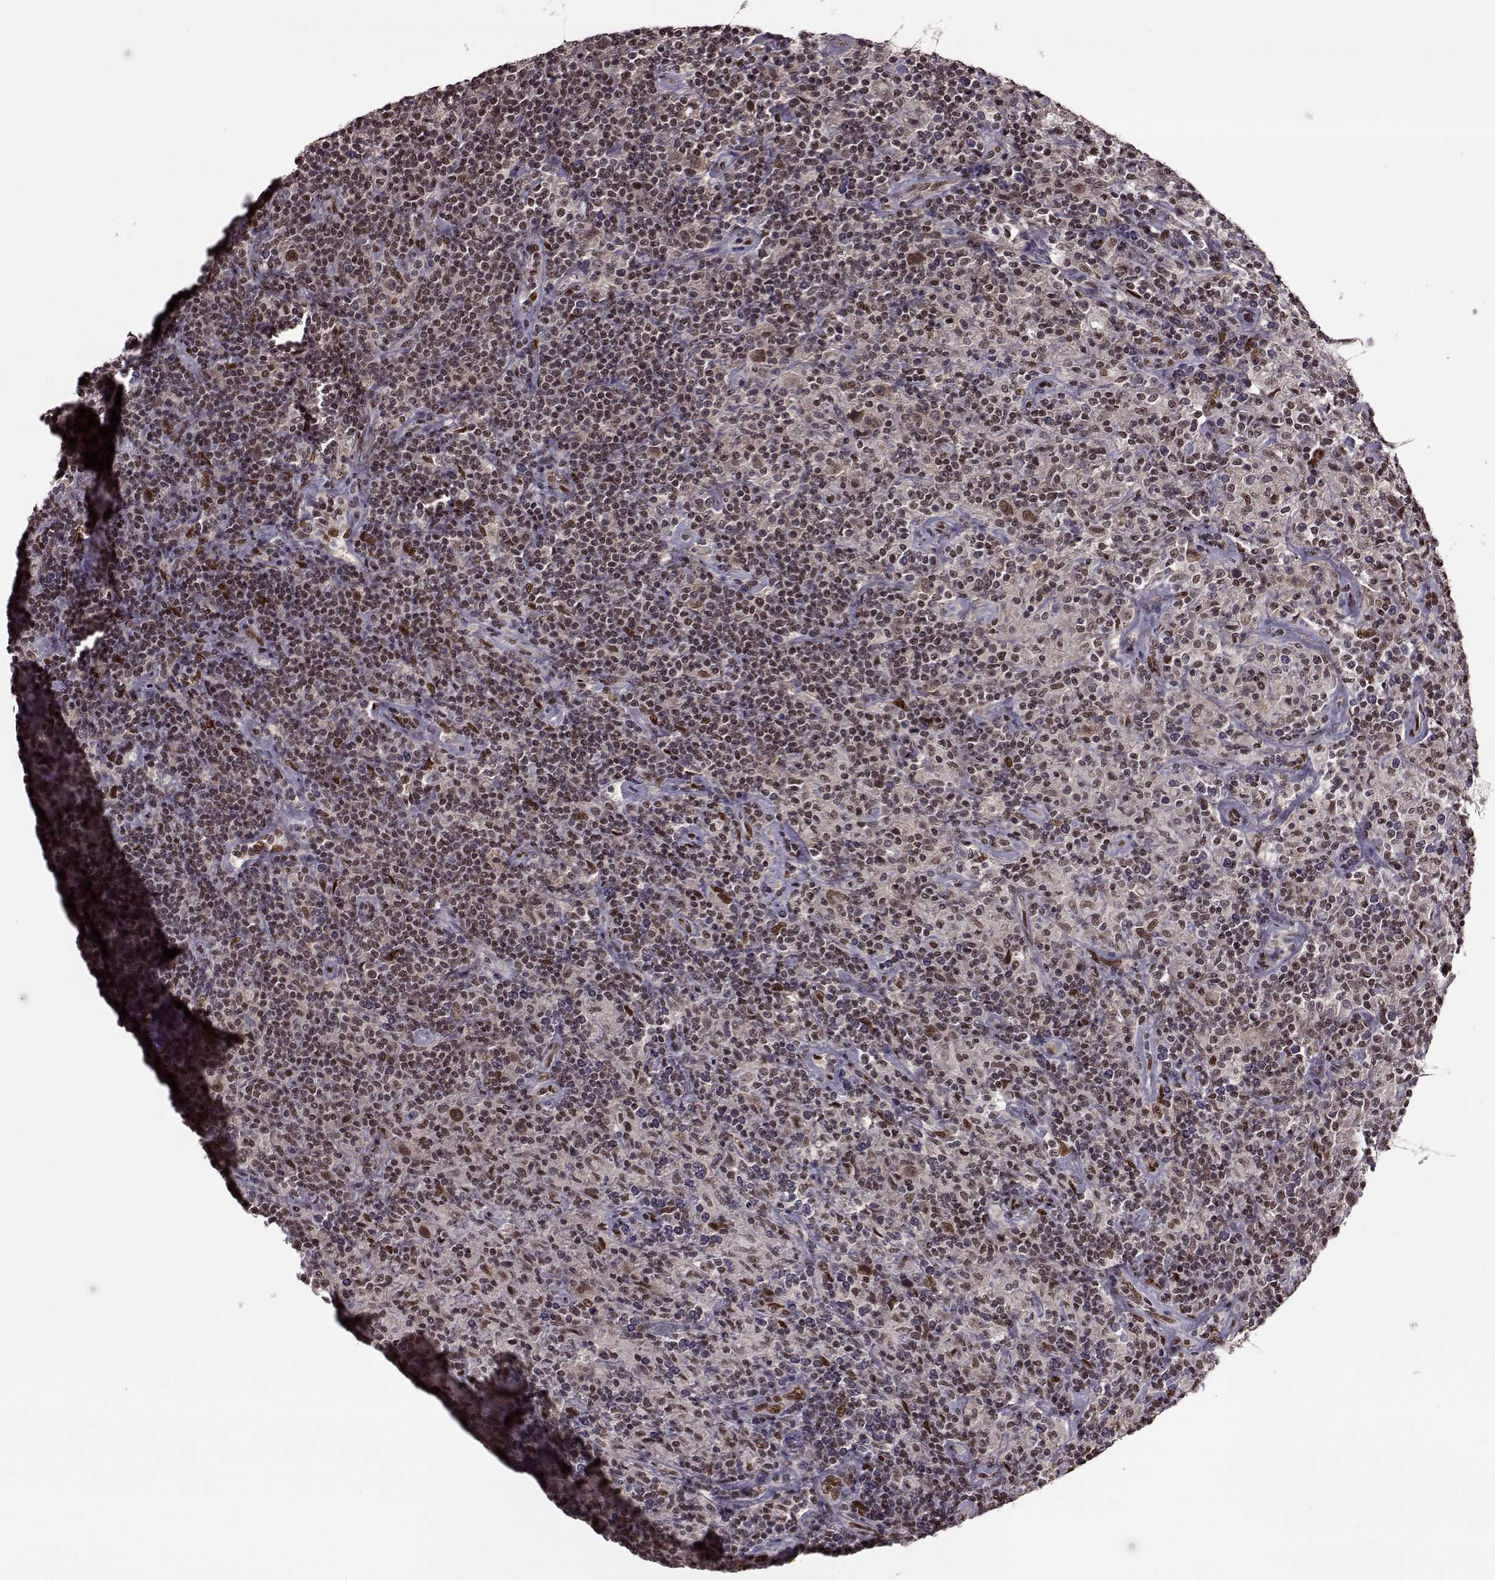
{"staining": {"intensity": "moderate", "quantity": ">75%", "location": "nuclear"}, "tissue": "lymphoma", "cell_type": "Tumor cells", "image_type": "cancer", "snomed": [{"axis": "morphology", "description": "Hodgkin's disease, NOS"}, {"axis": "topography", "description": "Lymph node"}], "caption": "Immunohistochemistry photomicrograph of neoplastic tissue: Hodgkin's disease stained using immunohistochemistry (IHC) displays medium levels of moderate protein expression localized specifically in the nuclear of tumor cells, appearing as a nuclear brown color.", "gene": "FTO", "patient": {"sex": "male", "age": 70}}